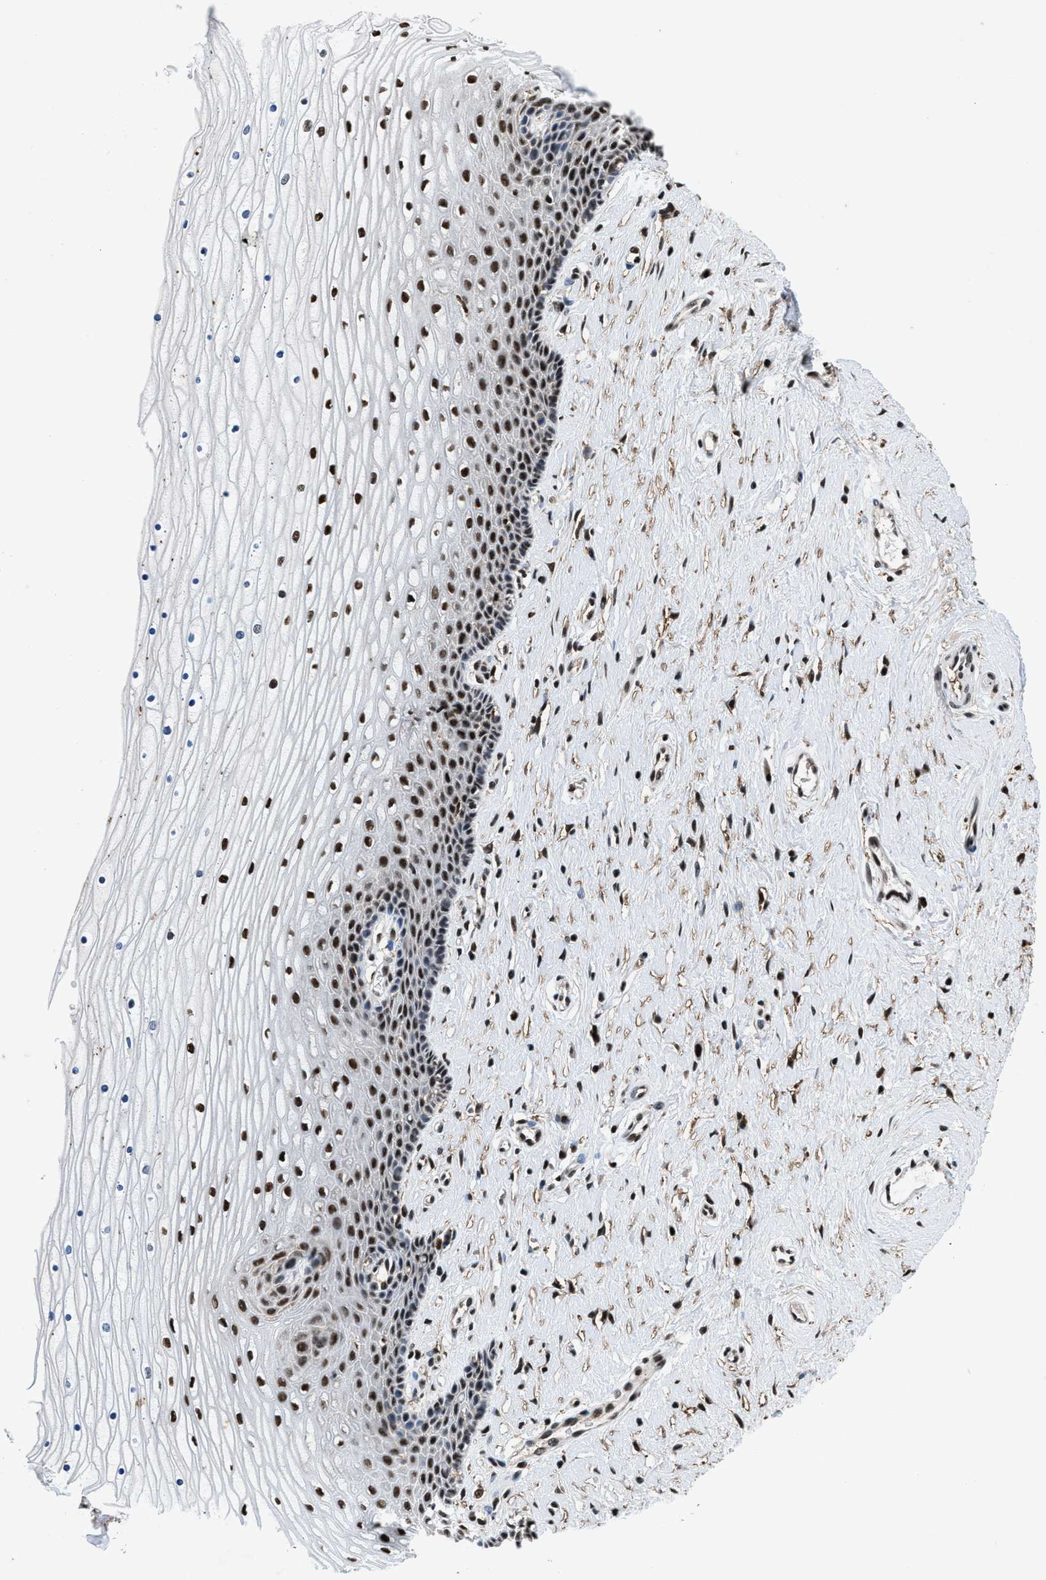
{"staining": {"intensity": "strong", "quantity": ">75%", "location": "nuclear"}, "tissue": "cervix", "cell_type": "Squamous epithelial cells", "image_type": "normal", "snomed": [{"axis": "morphology", "description": "Normal tissue, NOS"}, {"axis": "topography", "description": "Cervix"}], "caption": "Immunohistochemical staining of normal human cervix exhibits high levels of strong nuclear positivity in about >75% of squamous epithelial cells.", "gene": "HNRNPF", "patient": {"sex": "female", "age": 39}}